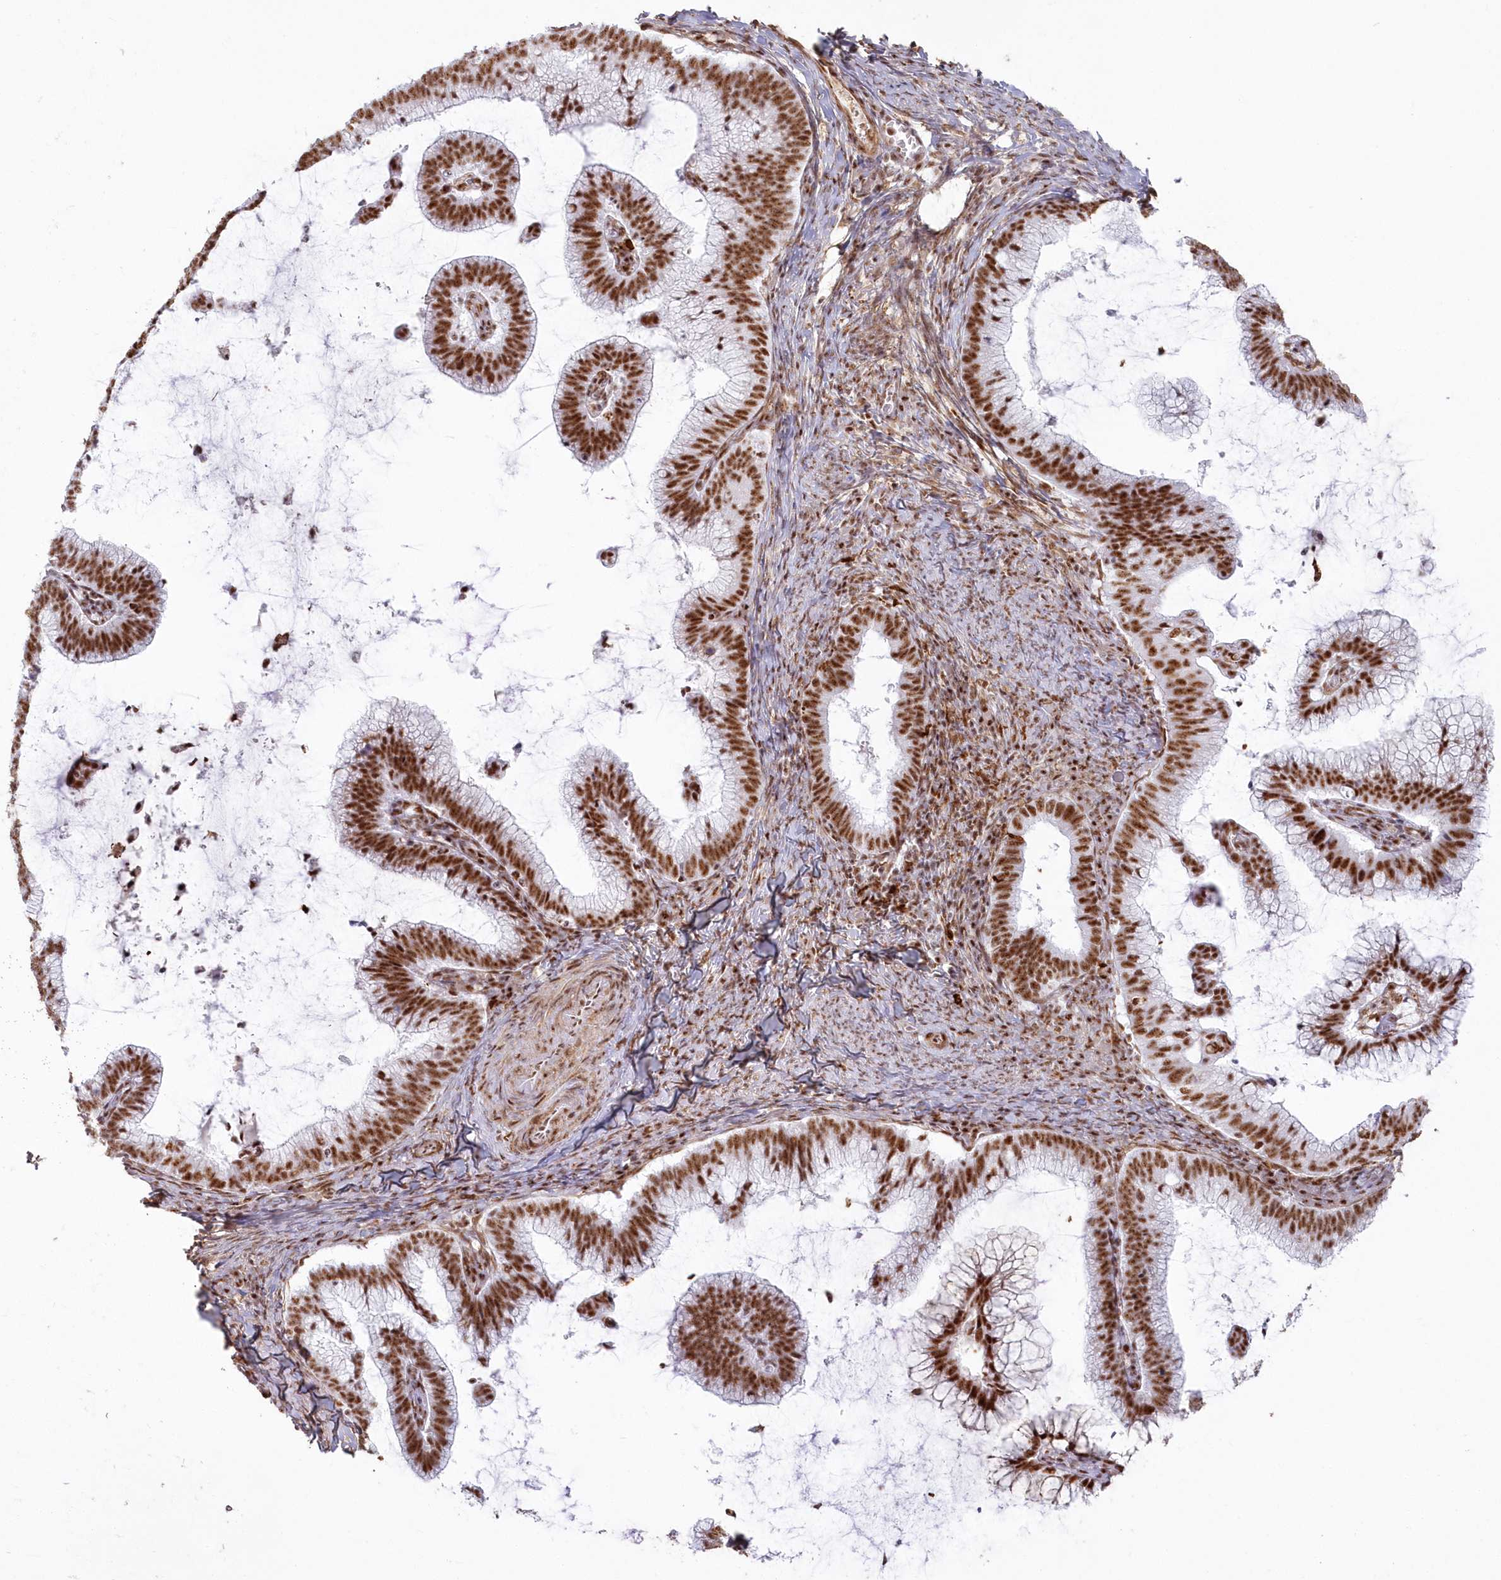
{"staining": {"intensity": "strong", "quantity": ">75%", "location": "nuclear"}, "tissue": "cervical cancer", "cell_type": "Tumor cells", "image_type": "cancer", "snomed": [{"axis": "morphology", "description": "Adenocarcinoma, NOS"}, {"axis": "topography", "description": "Cervix"}], "caption": "Human cervical cancer (adenocarcinoma) stained for a protein (brown) demonstrates strong nuclear positive expression in approximately >75% of tumor cells.", "gene": "DDX46", "patient": {"sex": "female", "age": 36}}